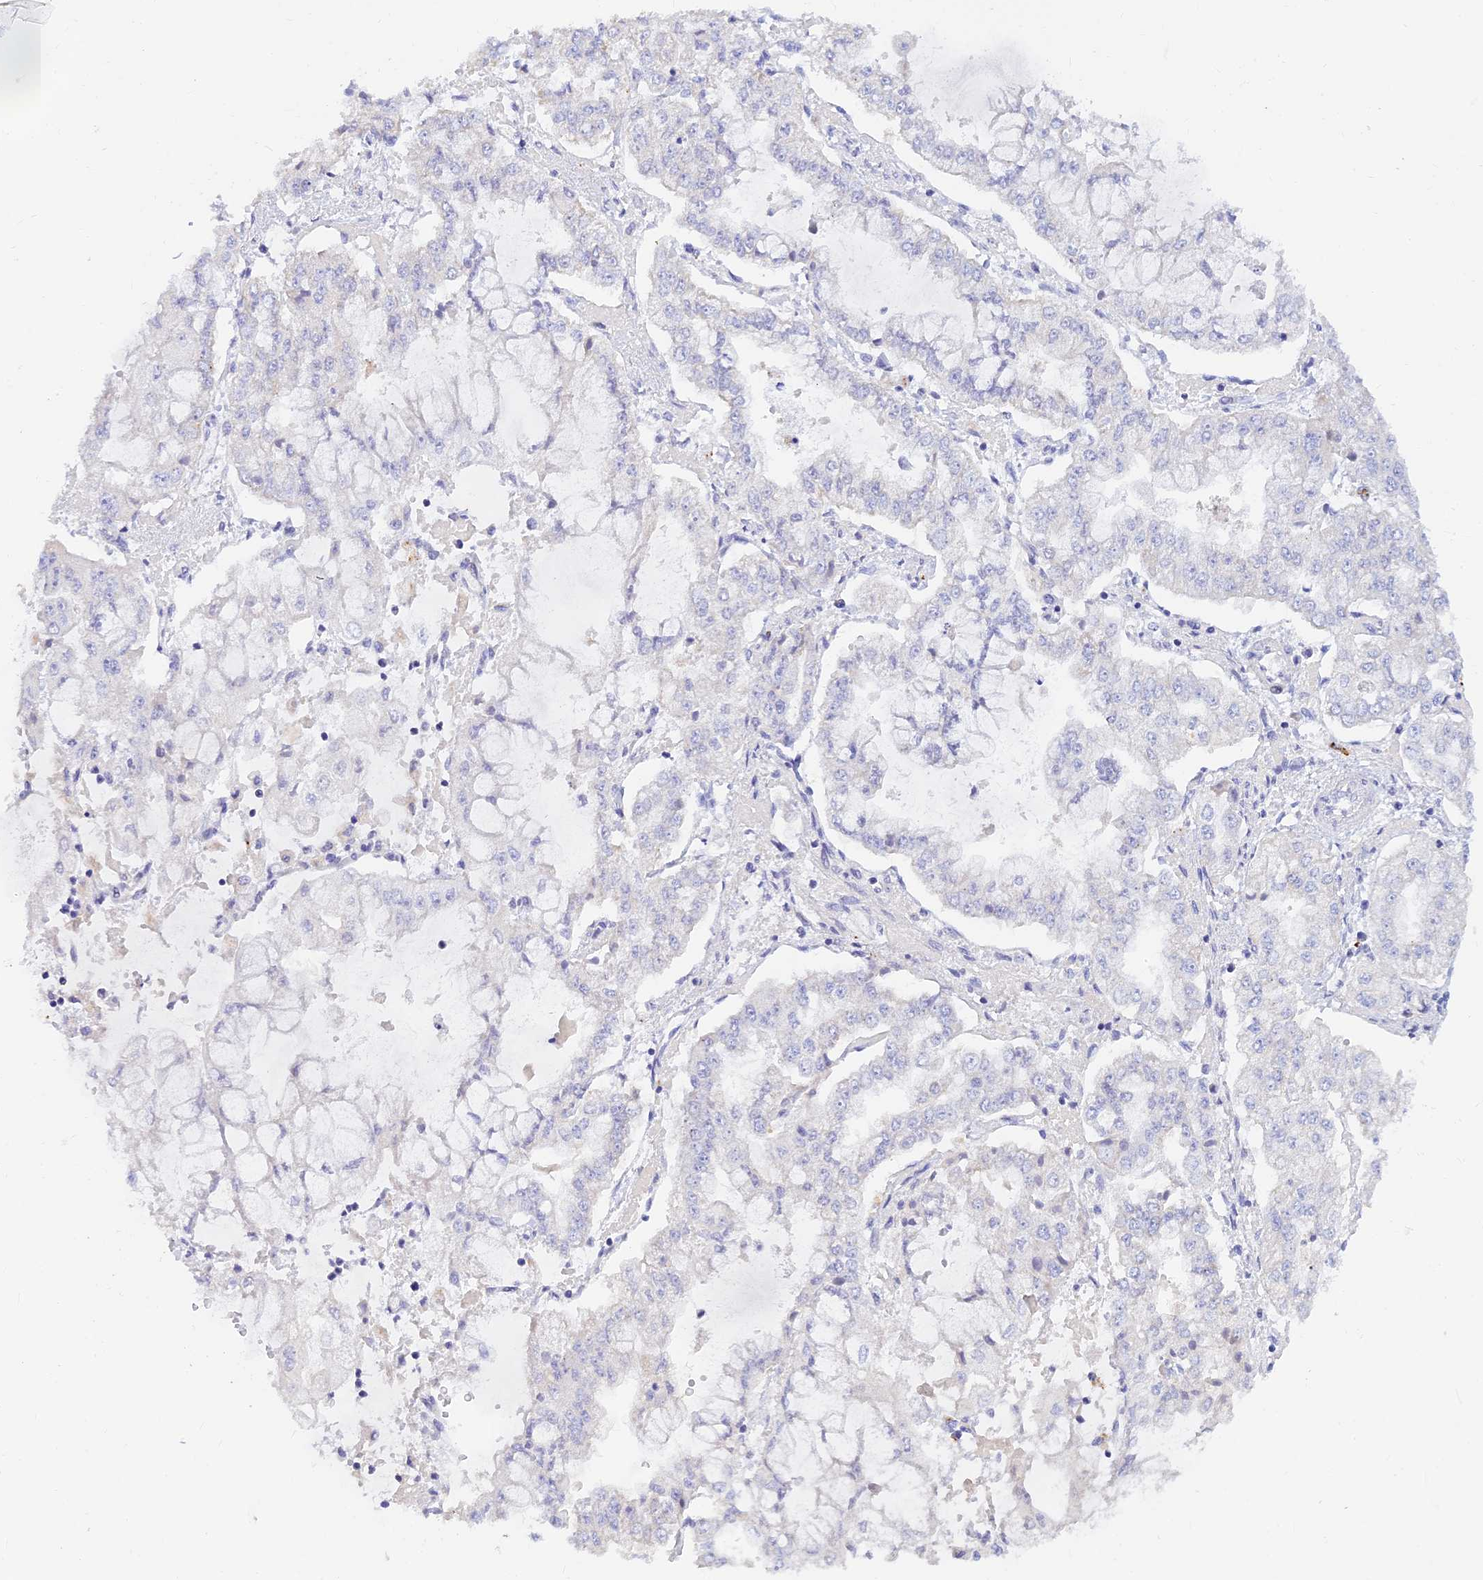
{"staining": {"intensity": "negative", "quantity": "none", "location": "none"}, "tissue": "stomach cancer", "cell_type": "Tumor cells", "image_type": "cancer", "snomed": [{"axis": "morphology", "description": "Adenocarcinoma, NOS"}, {"axis": "topography", "description": "Stomach"}], "caption": "This photomicrograph is of stomach cancer (adenocarcinoma) stained with immunohistochemistry to label a protein in brown with the nuclei are counter-stained blue. There is no expression in tumor cells.", "gene": "INKA1", "patient": {"sex": "male", "age": 76}}